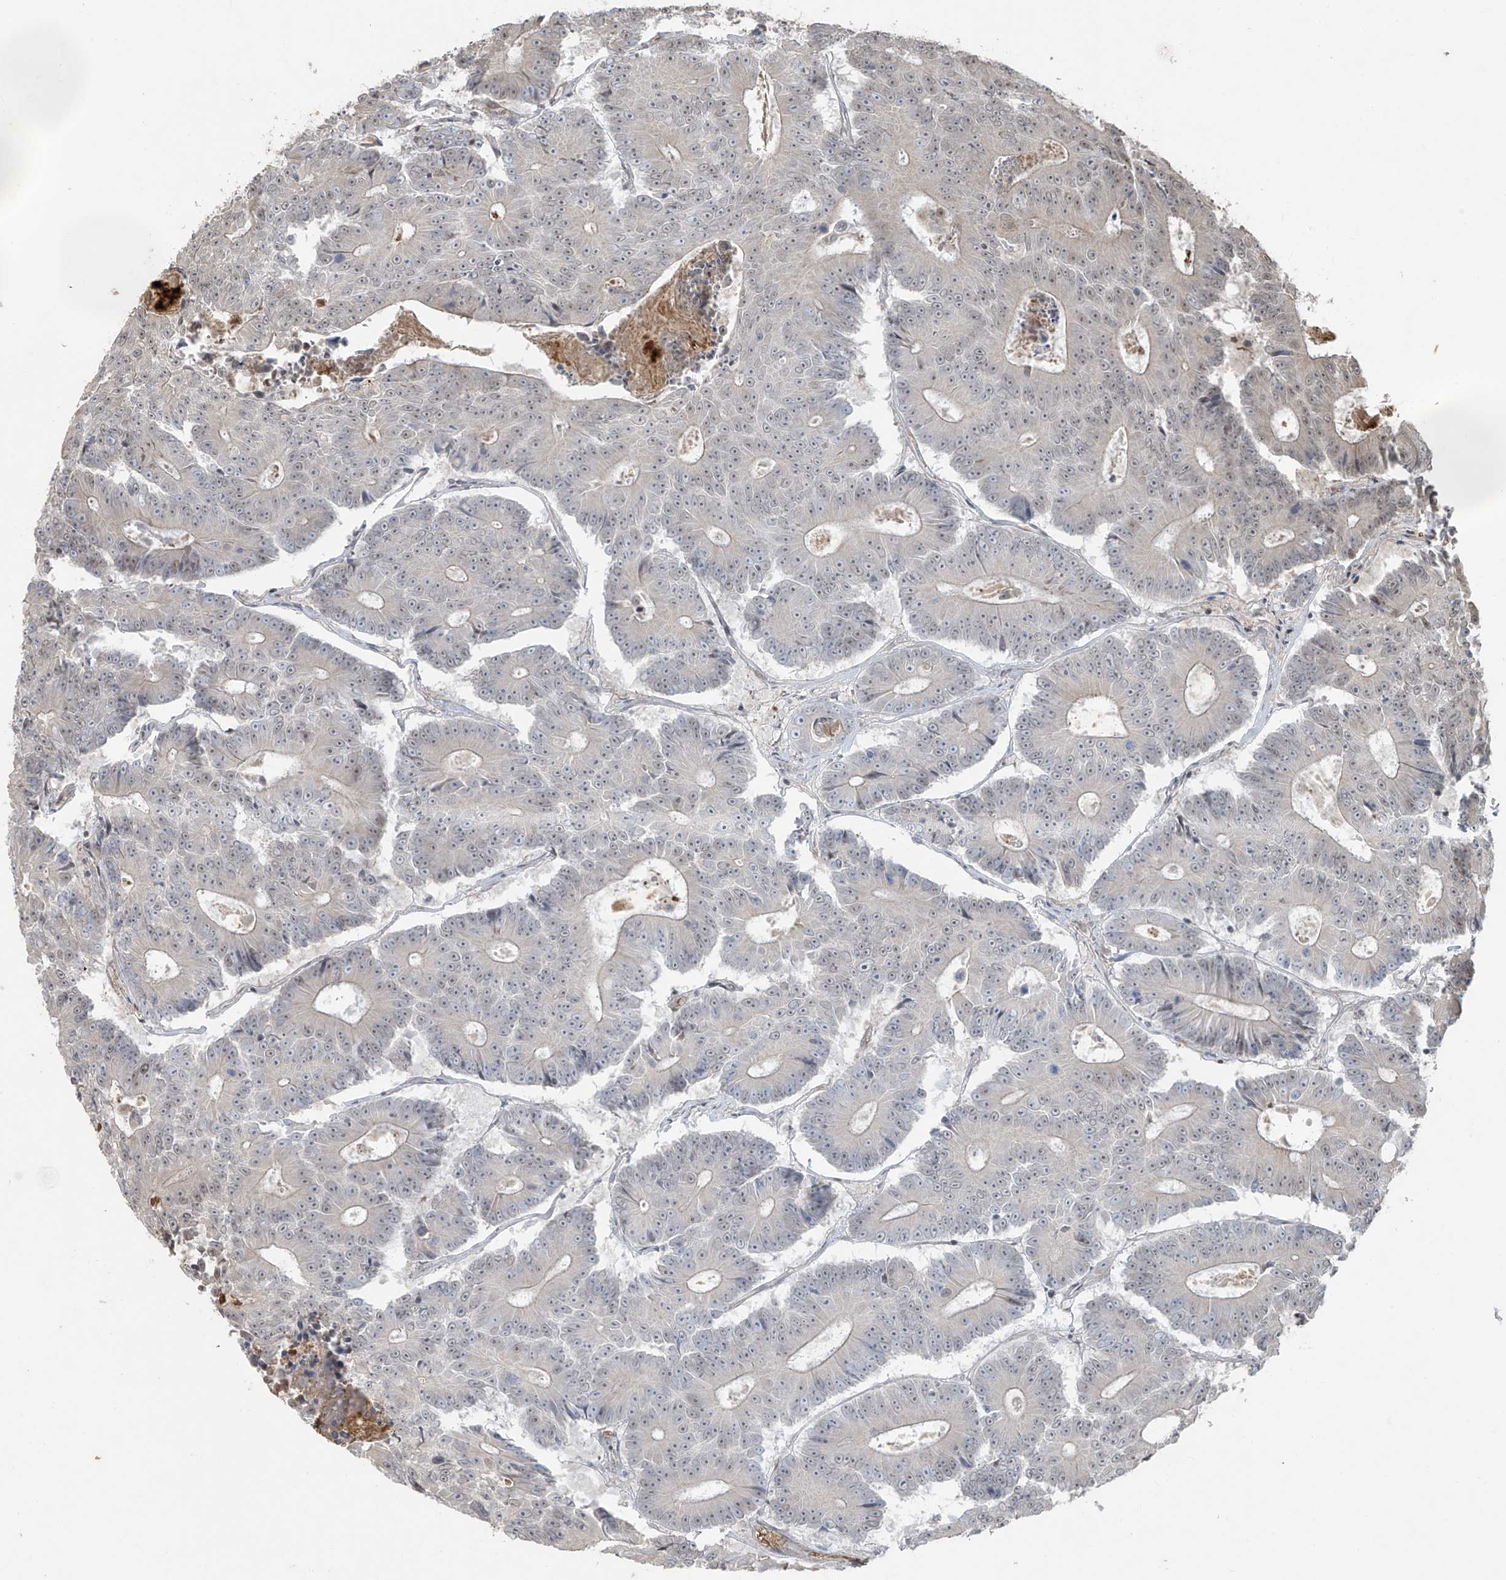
{"staining": {"intensity": "negative", "quantity": "none", "location": "none"}, "tissue": "colorectal cancer", "cell_type": "Tumor cells", "image_type": "cancer", "snomed": [{"axis": "morphology", "description": "Adenocarcinoma, NOS"}, {"axis": "topography", "description": "Colon"}], "caption": "IHC of colorectal cancer demonstrates no expression in tumor cells. (DAB (3,3'-diaminobenzidine) immunohistochemistry with hematoxylin counter stain).", "gene": "TTC22", "patient": {"sex": "male", "age": 83}}